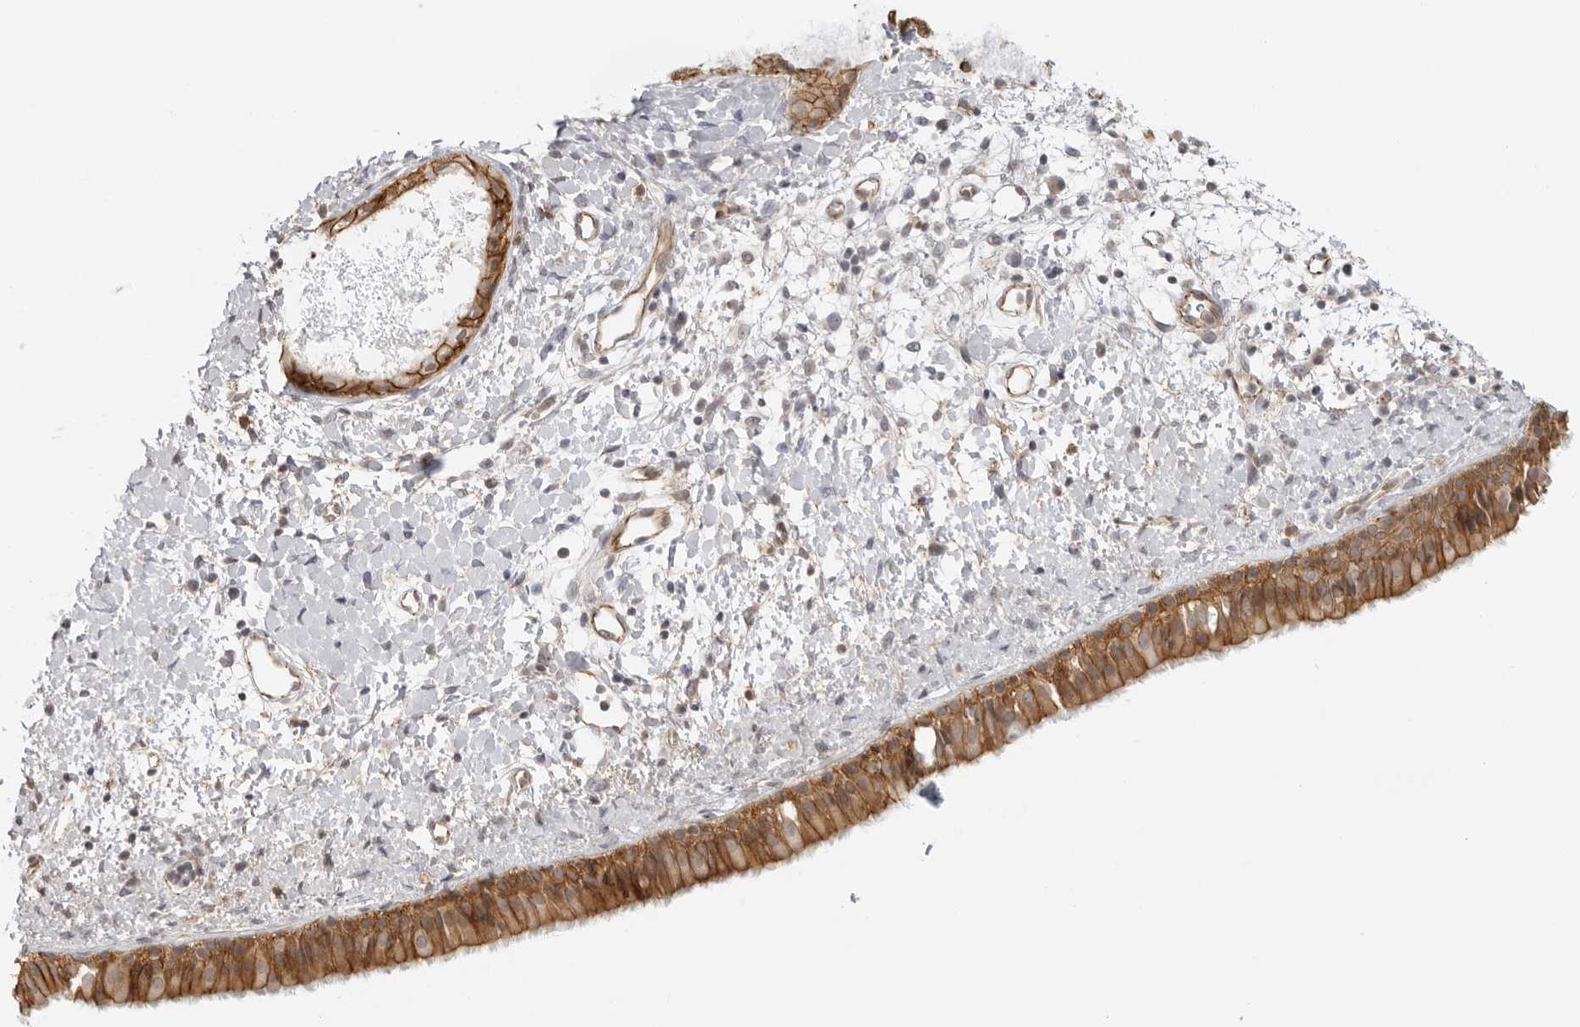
{"staining": {"intensity": "moderate", "quantity": ">75%", "location": "cytoplasmic/membranous"}, "tissue": "nasopharynx", "cell_type": "Respiratory epithelial cells", "image_type": "normal", "snomed": [{"axis": "morphology", "description": "Normal tissue, NOS"}, {"axis": "topography", "description": "Nasopharynx"}], "caption": "Respiratory epithelial cells demonstrate medium levels of moderate cytoplasmic/membranous expression in about >75% of cells in unremarkable human nasopharynx. (Brightfield microscopy of DAB IHC at high magnification).", "gene": "TRAPPC3", "patient": {"sex": "male", "age": 22}}